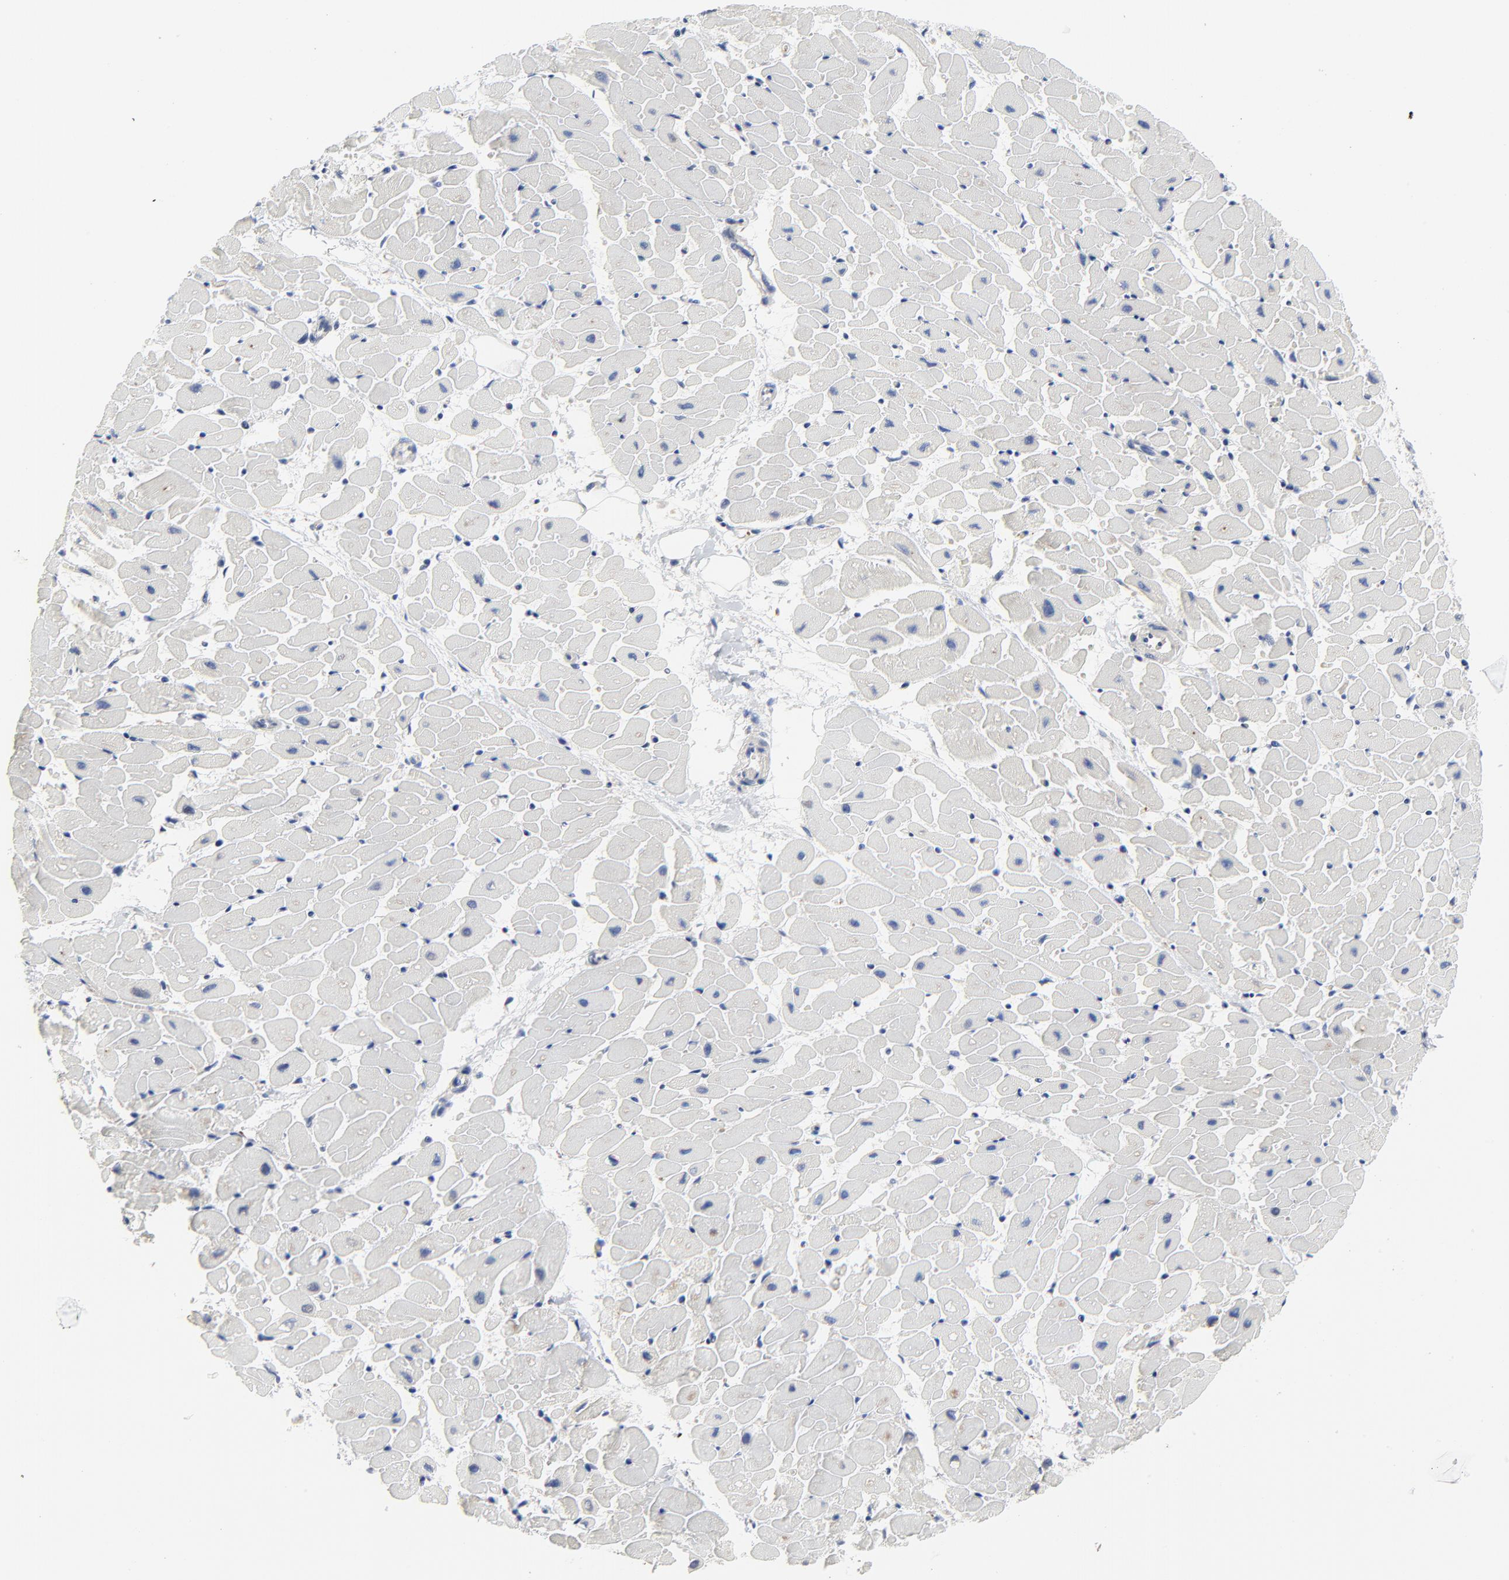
{"staining": {"intensity": "negative", "quantity": "none", "location": "none"}, "tissue": "heart muscle", "cell_type": "Cardiomyocytes", "image_type": "normal", "snomed": [{"axis": "morphology", "description": "Normal tissue, NOS"}, {"axis": "topography", "description": "Heart"}], "caption": "A histopathology image of heart muscle stained for a protein reveals no brown staining in cardiomyocytes. The staining was performed using DAB (3,3'-diaminobenzidine) to visualize the protein expression in brown, while the nuclei were stained in blue with hematoxylin (Magnification: 20x).", "gene": "VAV2", "patient": {"sex": "female", "age": 19}}